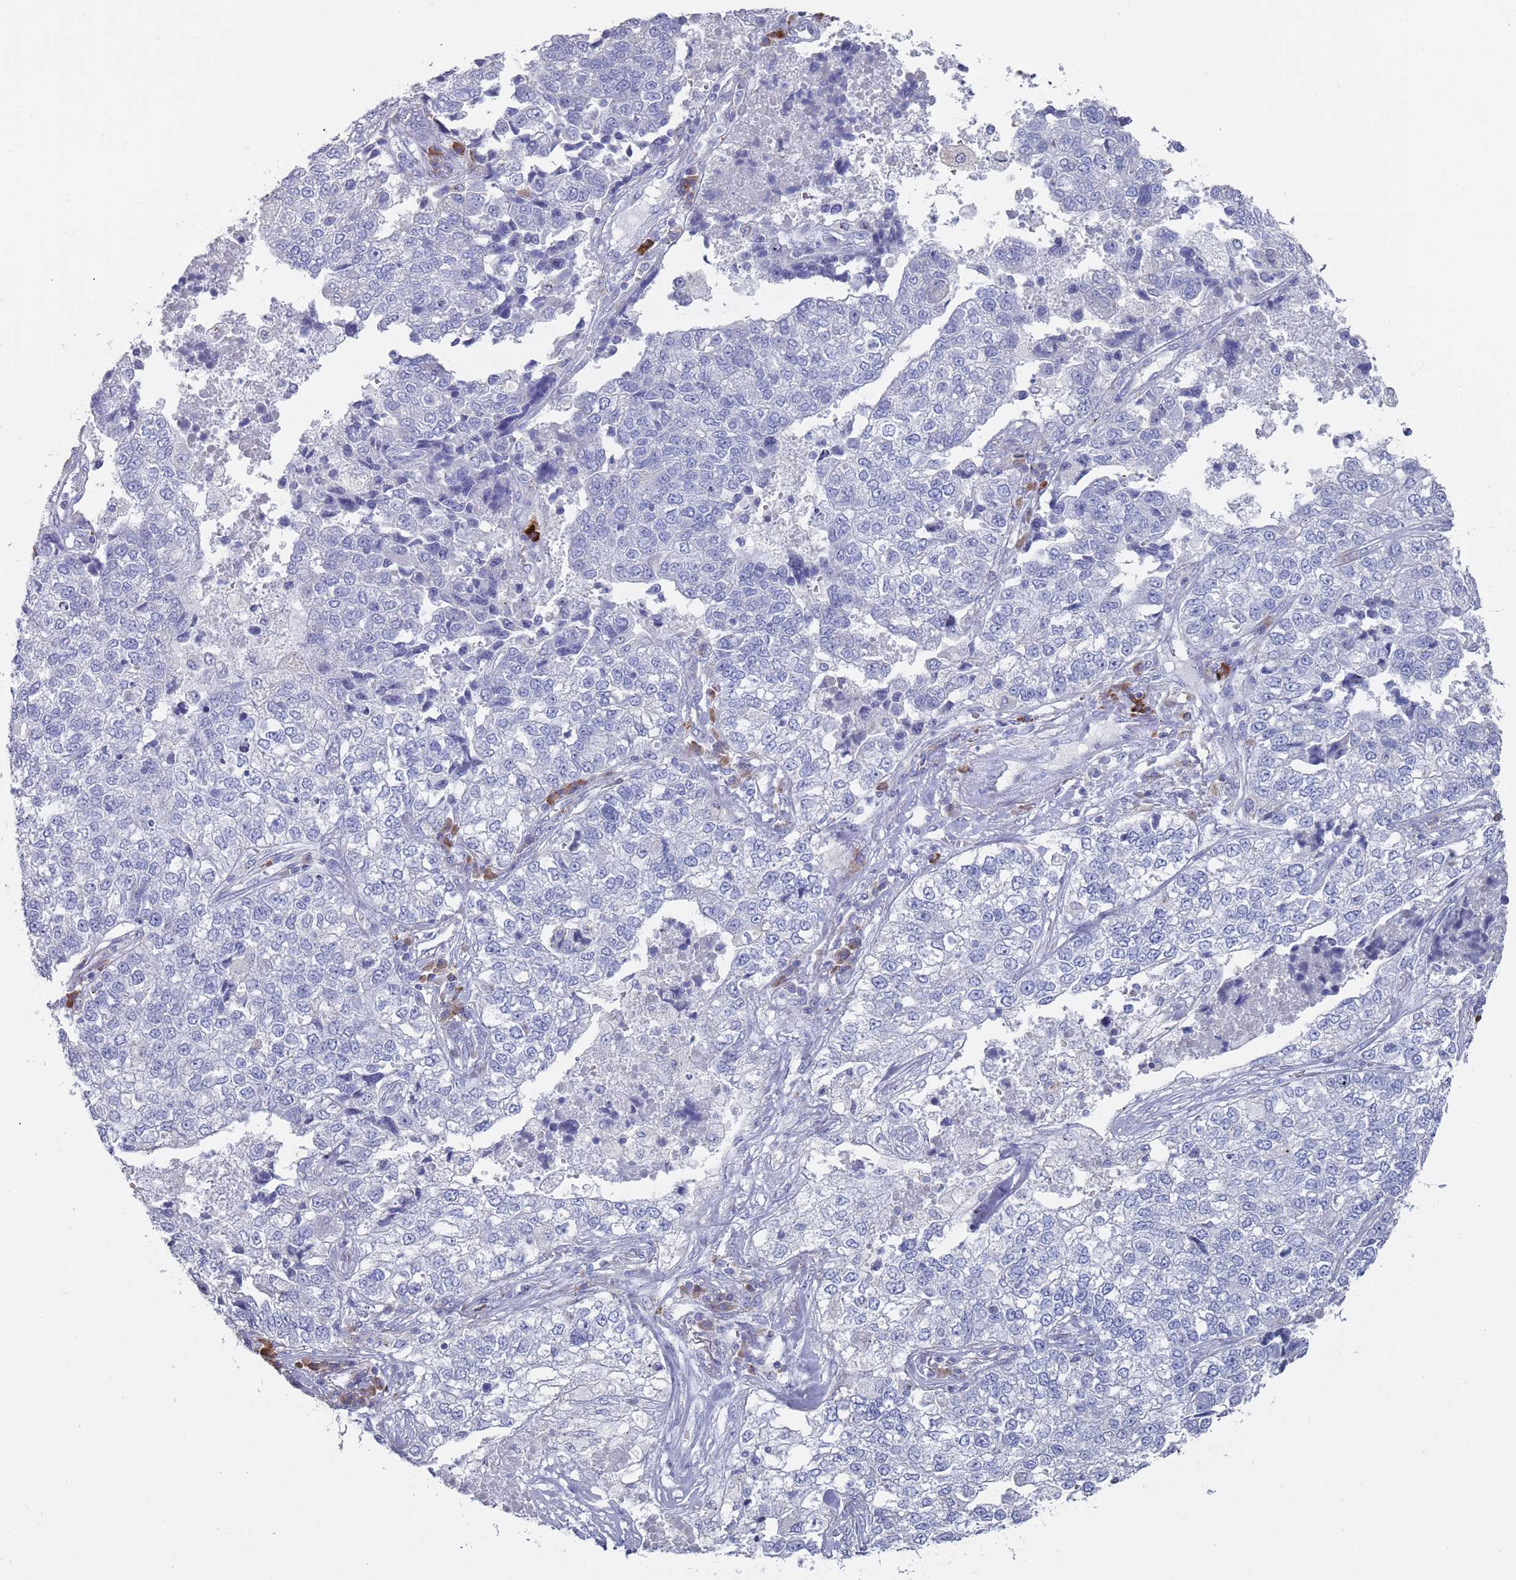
{"staining": {"intensity": "negative", "quantity": "none", "location": "none"}, "tissue": "lung cancer", "cell_type": "Tumor cells", "image_type": "cancer", "snomed": [{"axis": "morphology", "description": "Adenocarcinoma, NOS"}, {"axis": "topography", "description": "Lung"}], "caption": "The micrograph reveals no significant staining in tumor cells of adenocarcinoma (lung).", "gene": "MAT1A", "patient": {"sex": "male", "age": 49}}